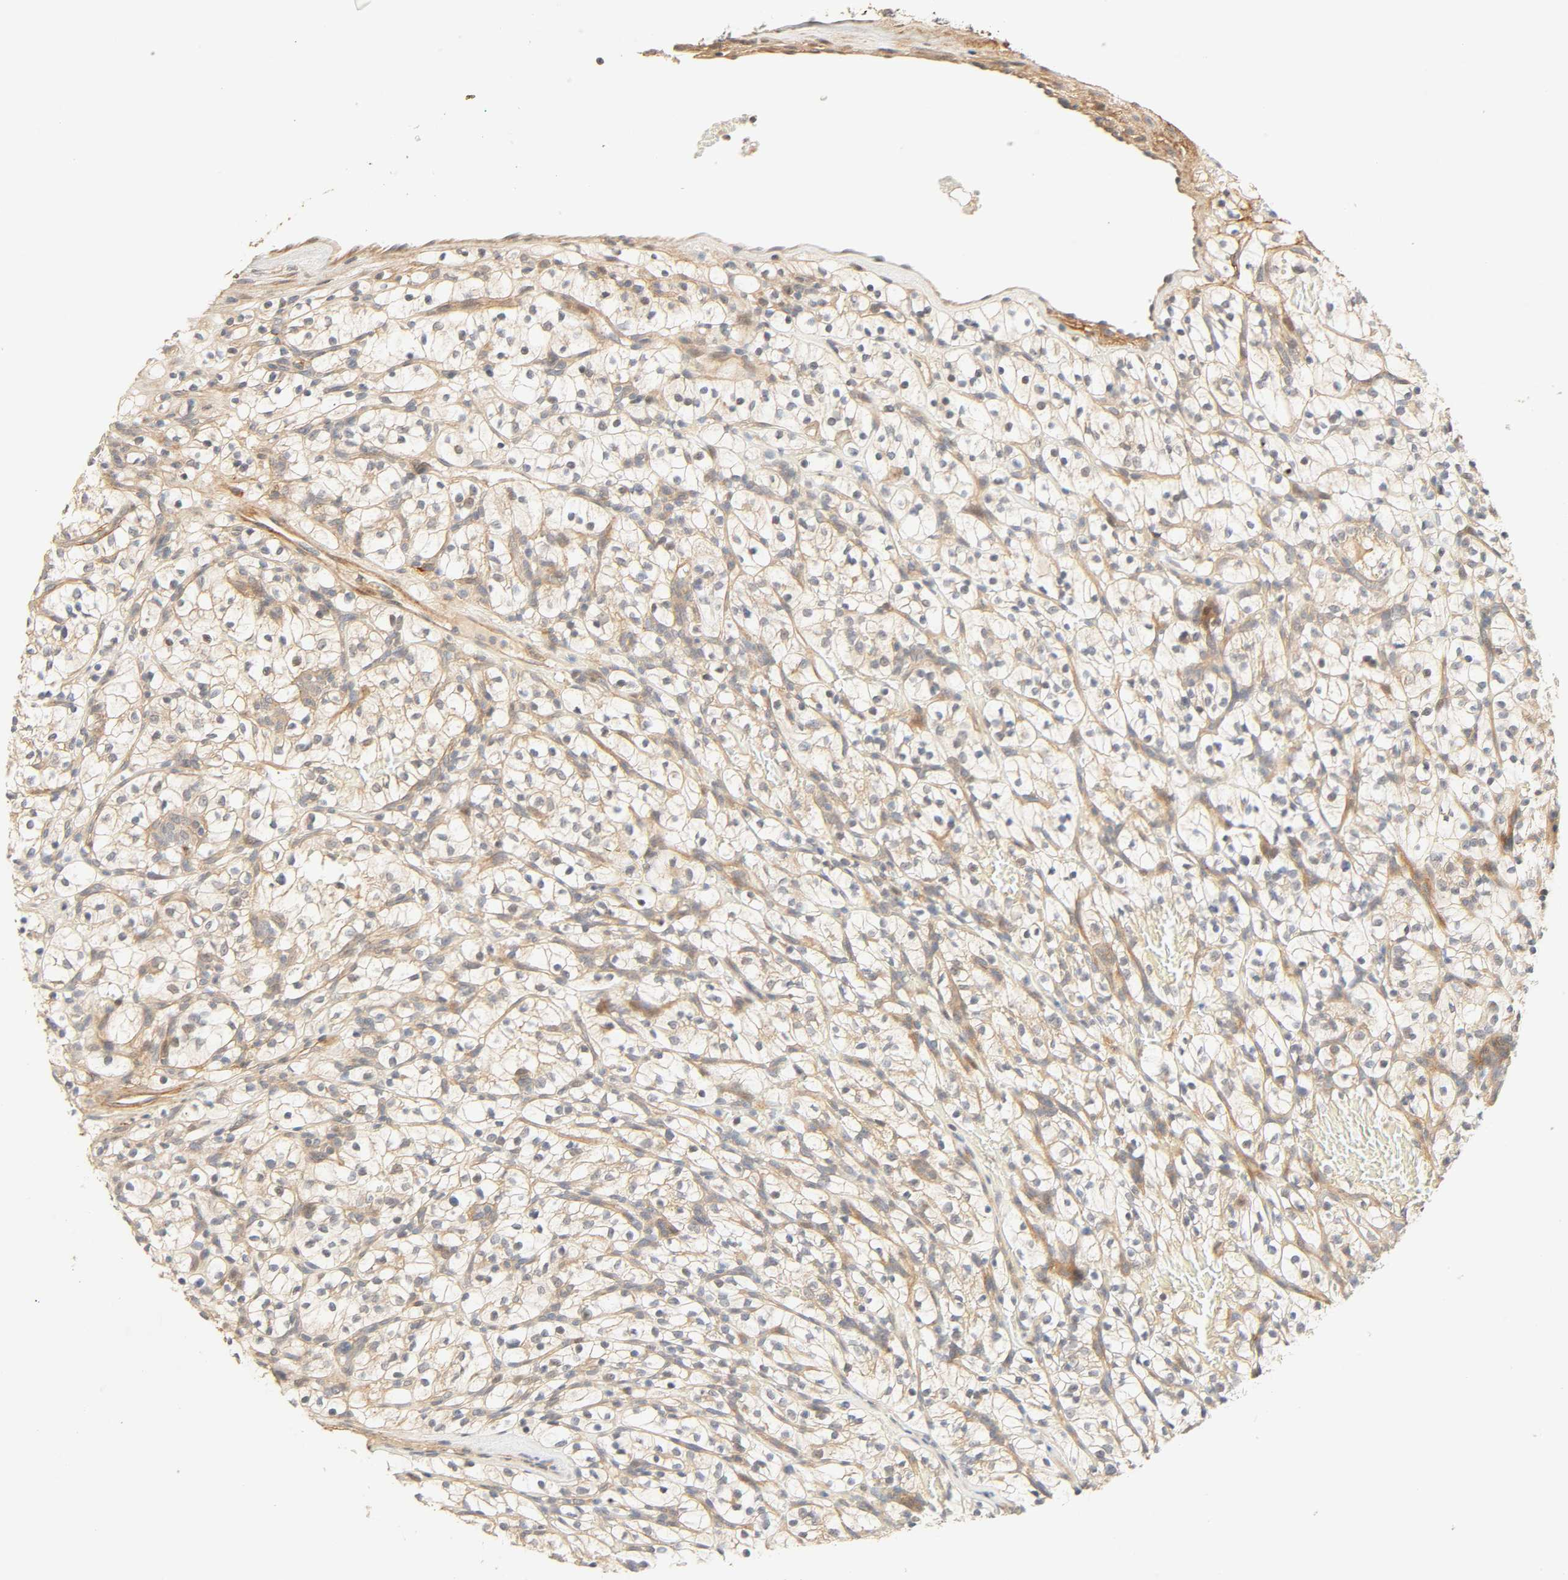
{"staining": {"intensity": "negative", "quantity": "none", "location": "none"}, "tissue": "renal cancer", "cell_type": "Tumor cells", "image_type": "cancer", "snomed": [{"axis": "morphology", "description": "Adenocarcinoma, NOS"}, {"axis": "topography", "description": "Kidney"}], "caption": "This is a image of immunohistochemistry (IHC) staining of renal cancer (adenocarcinoma), which shows no staining in tumor cells.", "gene": "CACNA1G", "patient": {"sex": "female", "age": 57}}